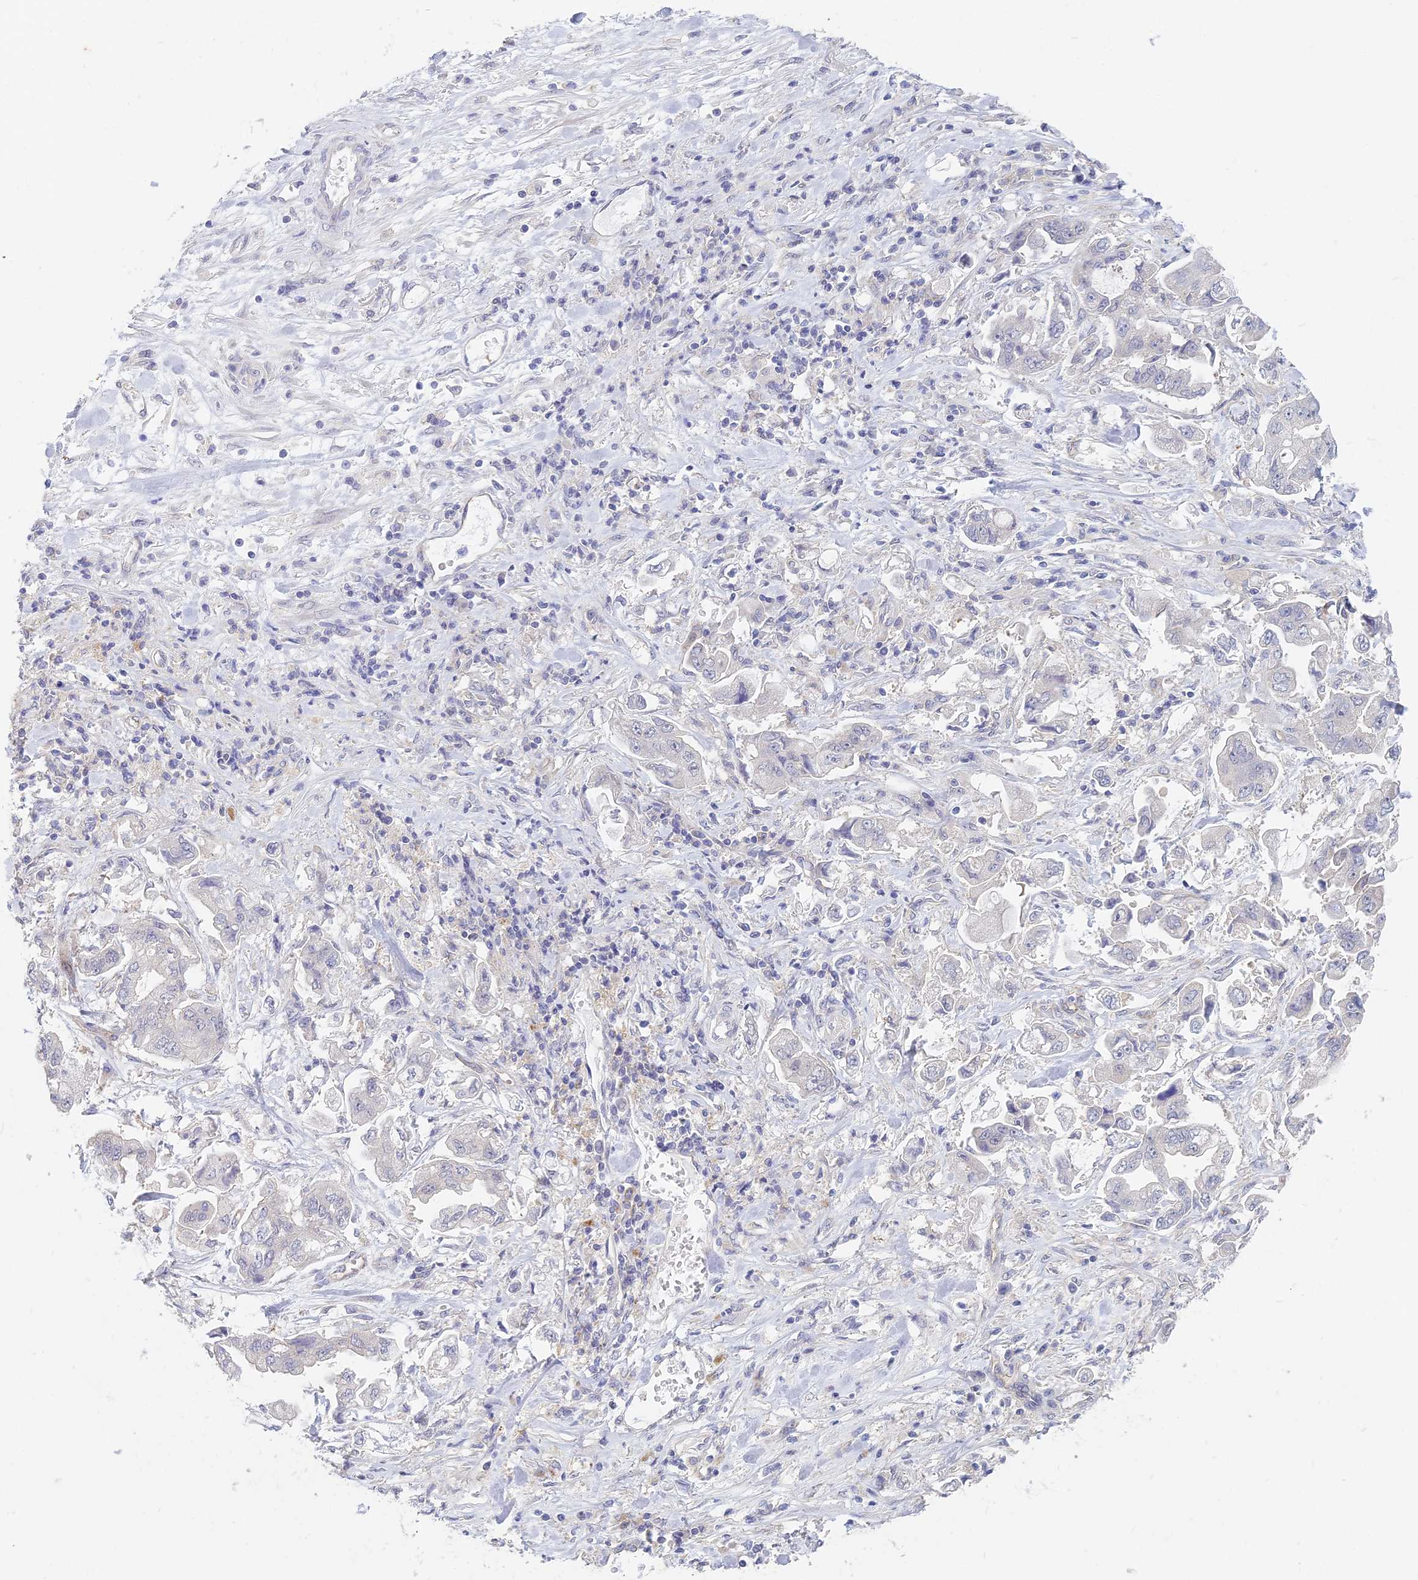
{"staining": {"intensity": "negative", "quantity": "none", "location": "none"}, "tissue": "stomach cancer", "cell_type": "Tumor cells", "image_type": "cancer", "snomed": [{"axis": "morphology", "description": "Adenocarcinoma, NOS"}, {"axis": "topography", "description": "Stomach"}], "caption": "There is no significant expression in tumor cells of stomach cancer (adenocarcinoma).", "gene": "METTL26", "patient": {"sex": "male", "age": 62}}